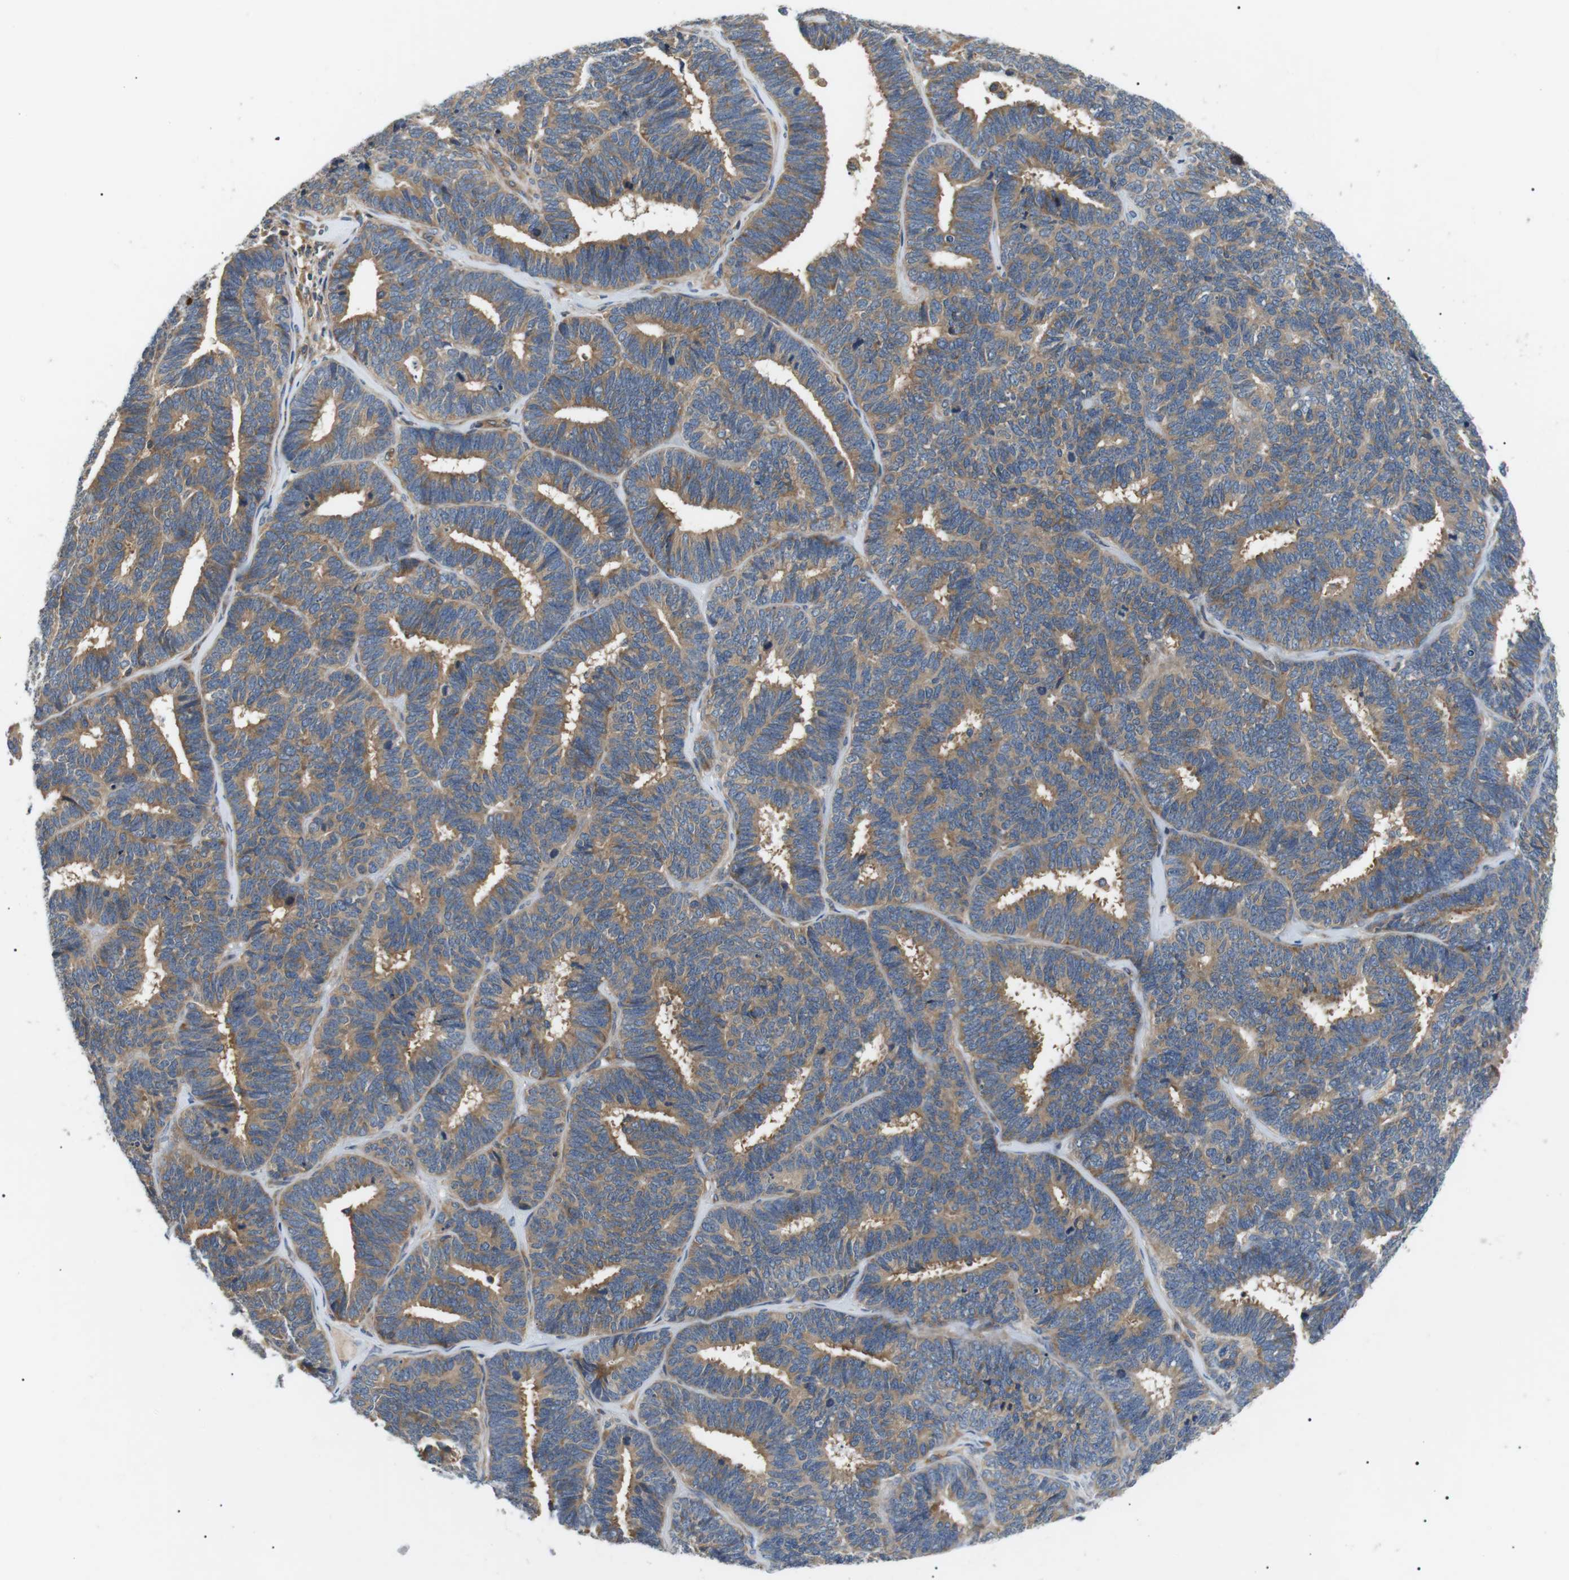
{"staining": {"intensity": "moderate", "quantity": ">75%", "location": "cytoplasmic/membranous"}, "tissue": "endometrial cancer", "cell_type": "Tumor cells", "image_type": "cancer", "snomed": [{"axis": "morphology", "description": "Adenocarcinoma, NOS"}, {"axis": "topography", "description": "Endometrium"}], "caption": "The image demonstrates immunohistochemical staining of endometrial cancer (adenocarcinoma). There is moderate cytoplasmic/membranous positivity is identified in about >75% of tumor cells. (DAB (3,3'-diaminobenzidine) IHC with brightfield microscopy, high magnification).", "gene": "DIPK1A", "patient": {"sex": "female", "age": 70}}